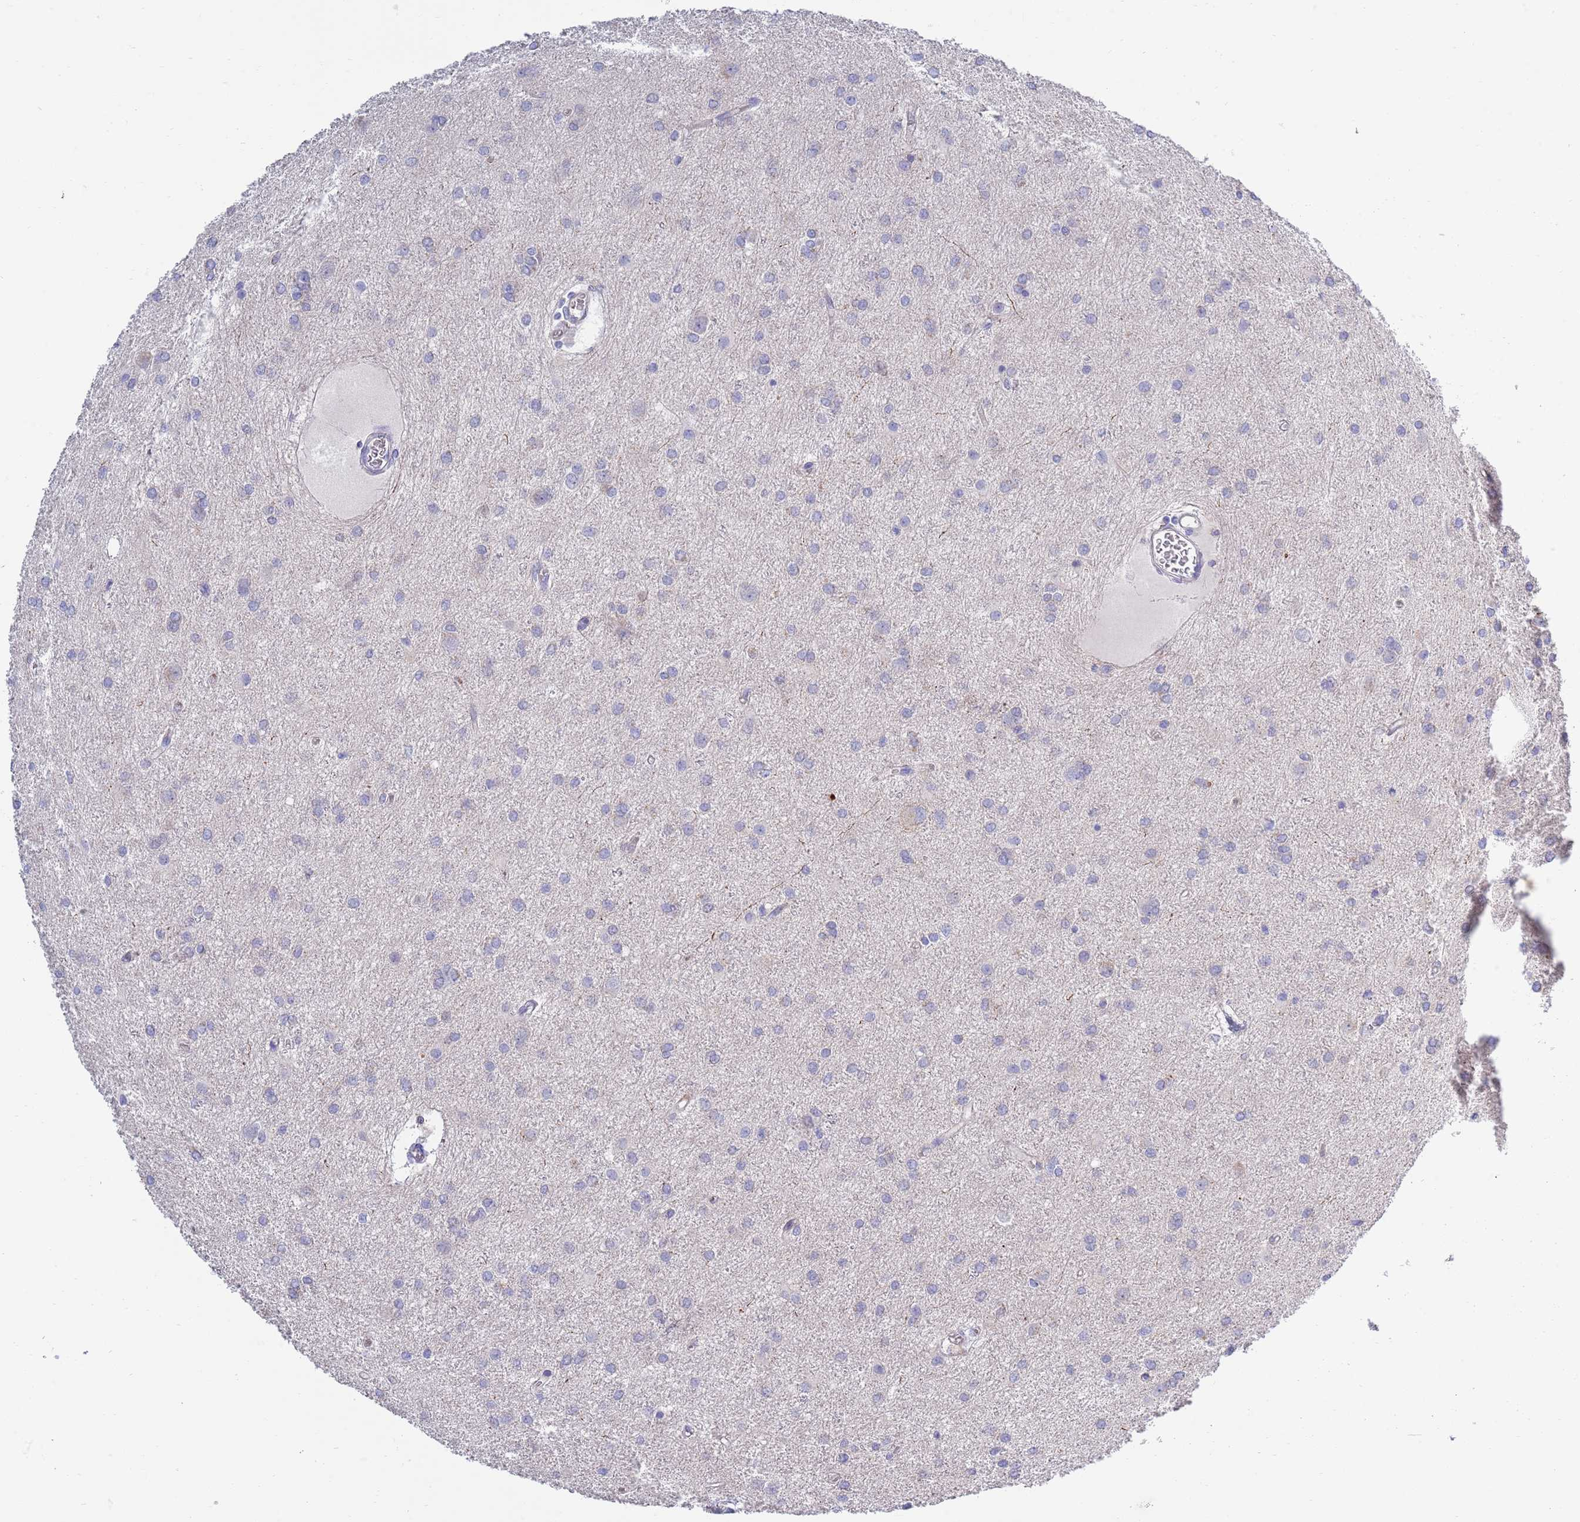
{"staining": {"intensity": "negative", "quantity": "none", "location": "none"}, "tissue": "glioma", "cell_type": "Tumor cells", "image_type": "cancer", "snomed": [{"axis": "morphology", "description": "Glioma, malignant, High grade"}, {"axis": "topography", "description": "Brain"}], "caption": "This is an immunohistochemistry (IHC) micrograph of malignant glioma (high-grade). There is no staining in tumor cells.", "gene": "EMC8", "patient": {"sex": "female", "age": 50}}